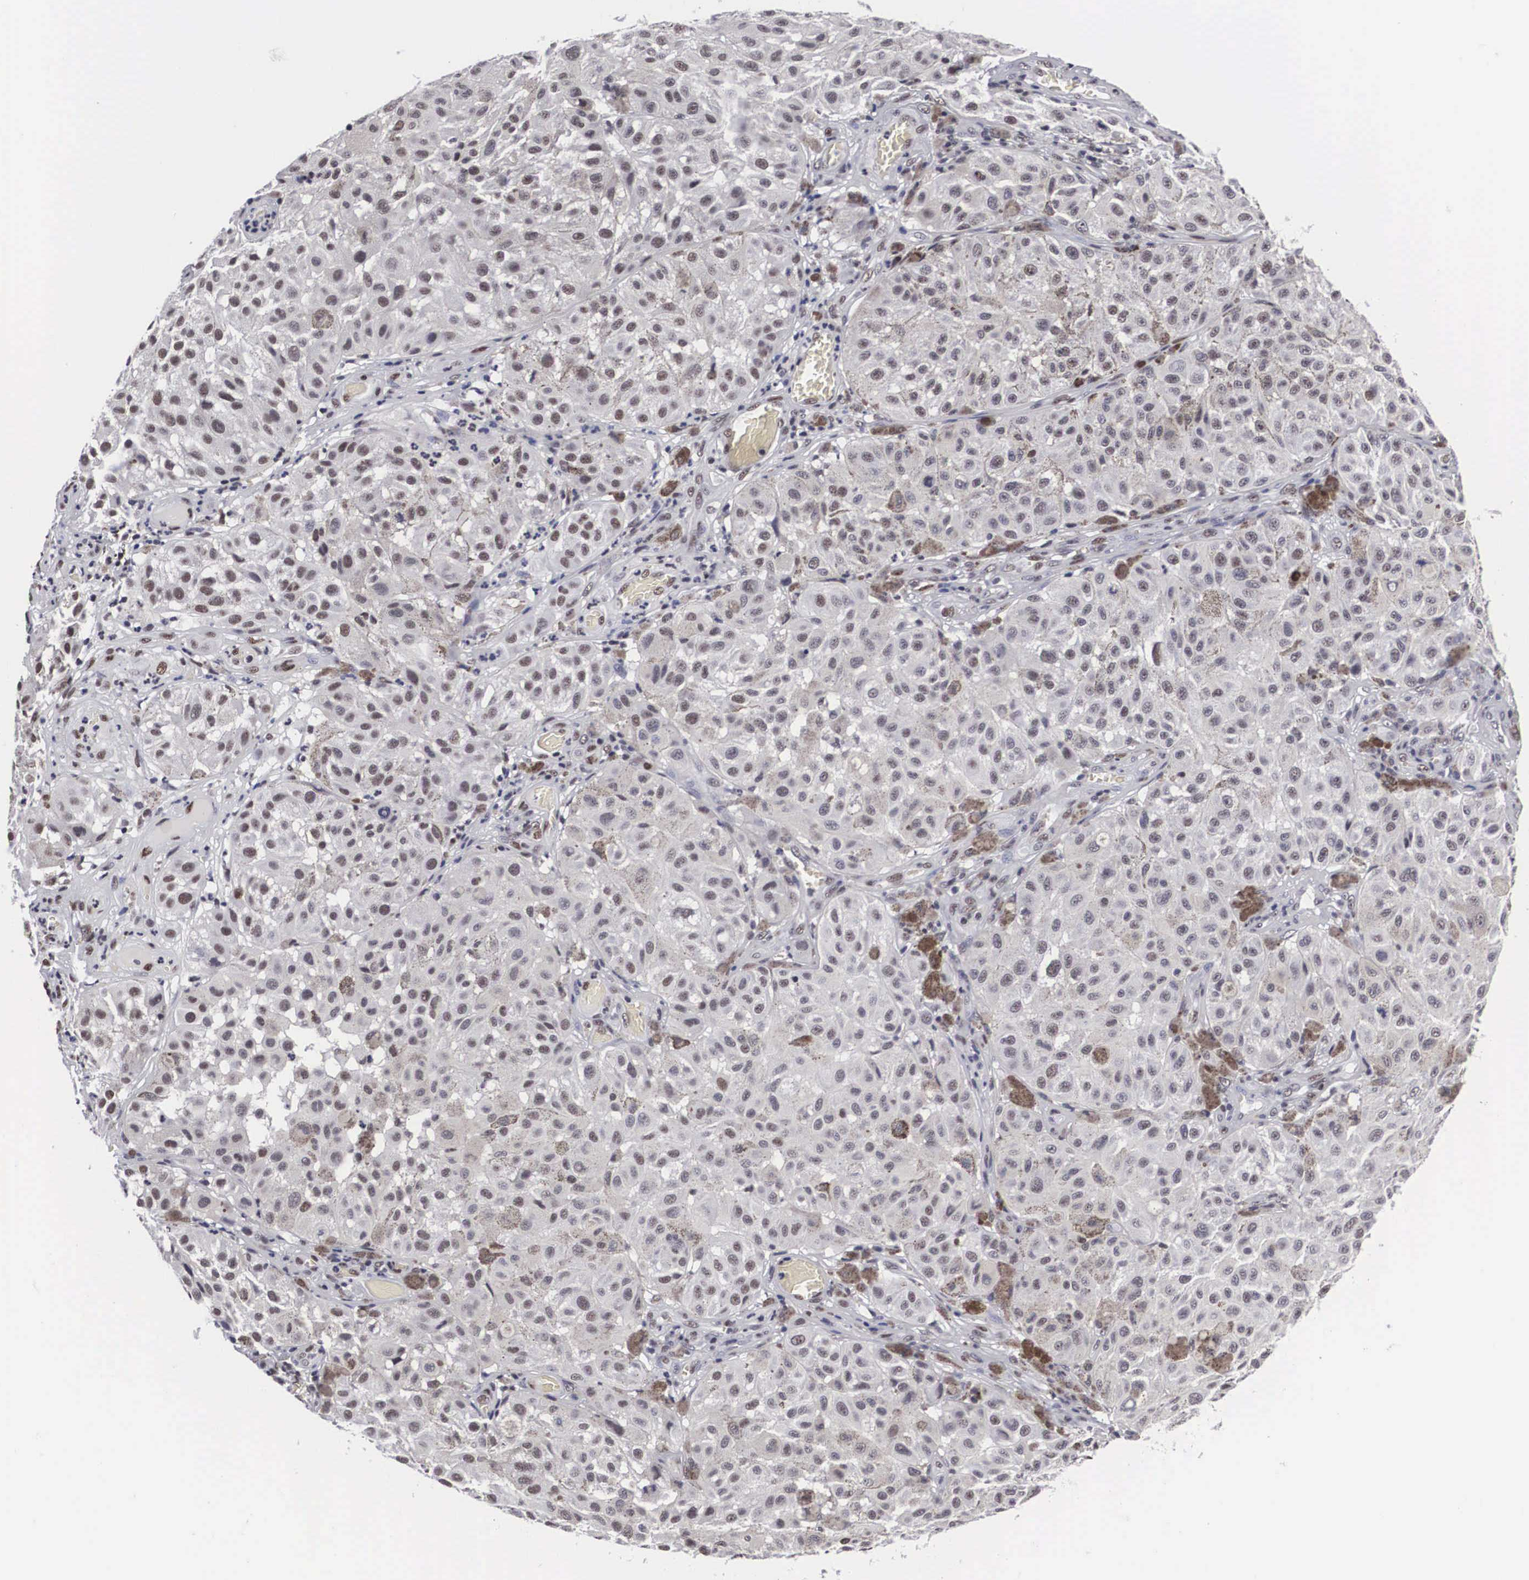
{"staining": {"intensity": "weak", "quantity": ">75%", "location": "nuclear"}, "tissue": "melanoma", "cell_type": "Tumor cells", "image_type": "cancer", "snomed": [{"axis": "morphology", "description": "Malignant melanoma, NOS"}, {"axis": "topography", "description": "Skin"}], "caption": "Immunohistochemistry (DAB (3,3'-diaminobenzidine)) staining of melanoma shows weak nuclear protein positivity in about >75% of tumor cells. The protein of interest is shown in brown color, while the nuclei are stained blue.", "gene": "ACIN1", "patient": {"sex": "female", "age": 64}}